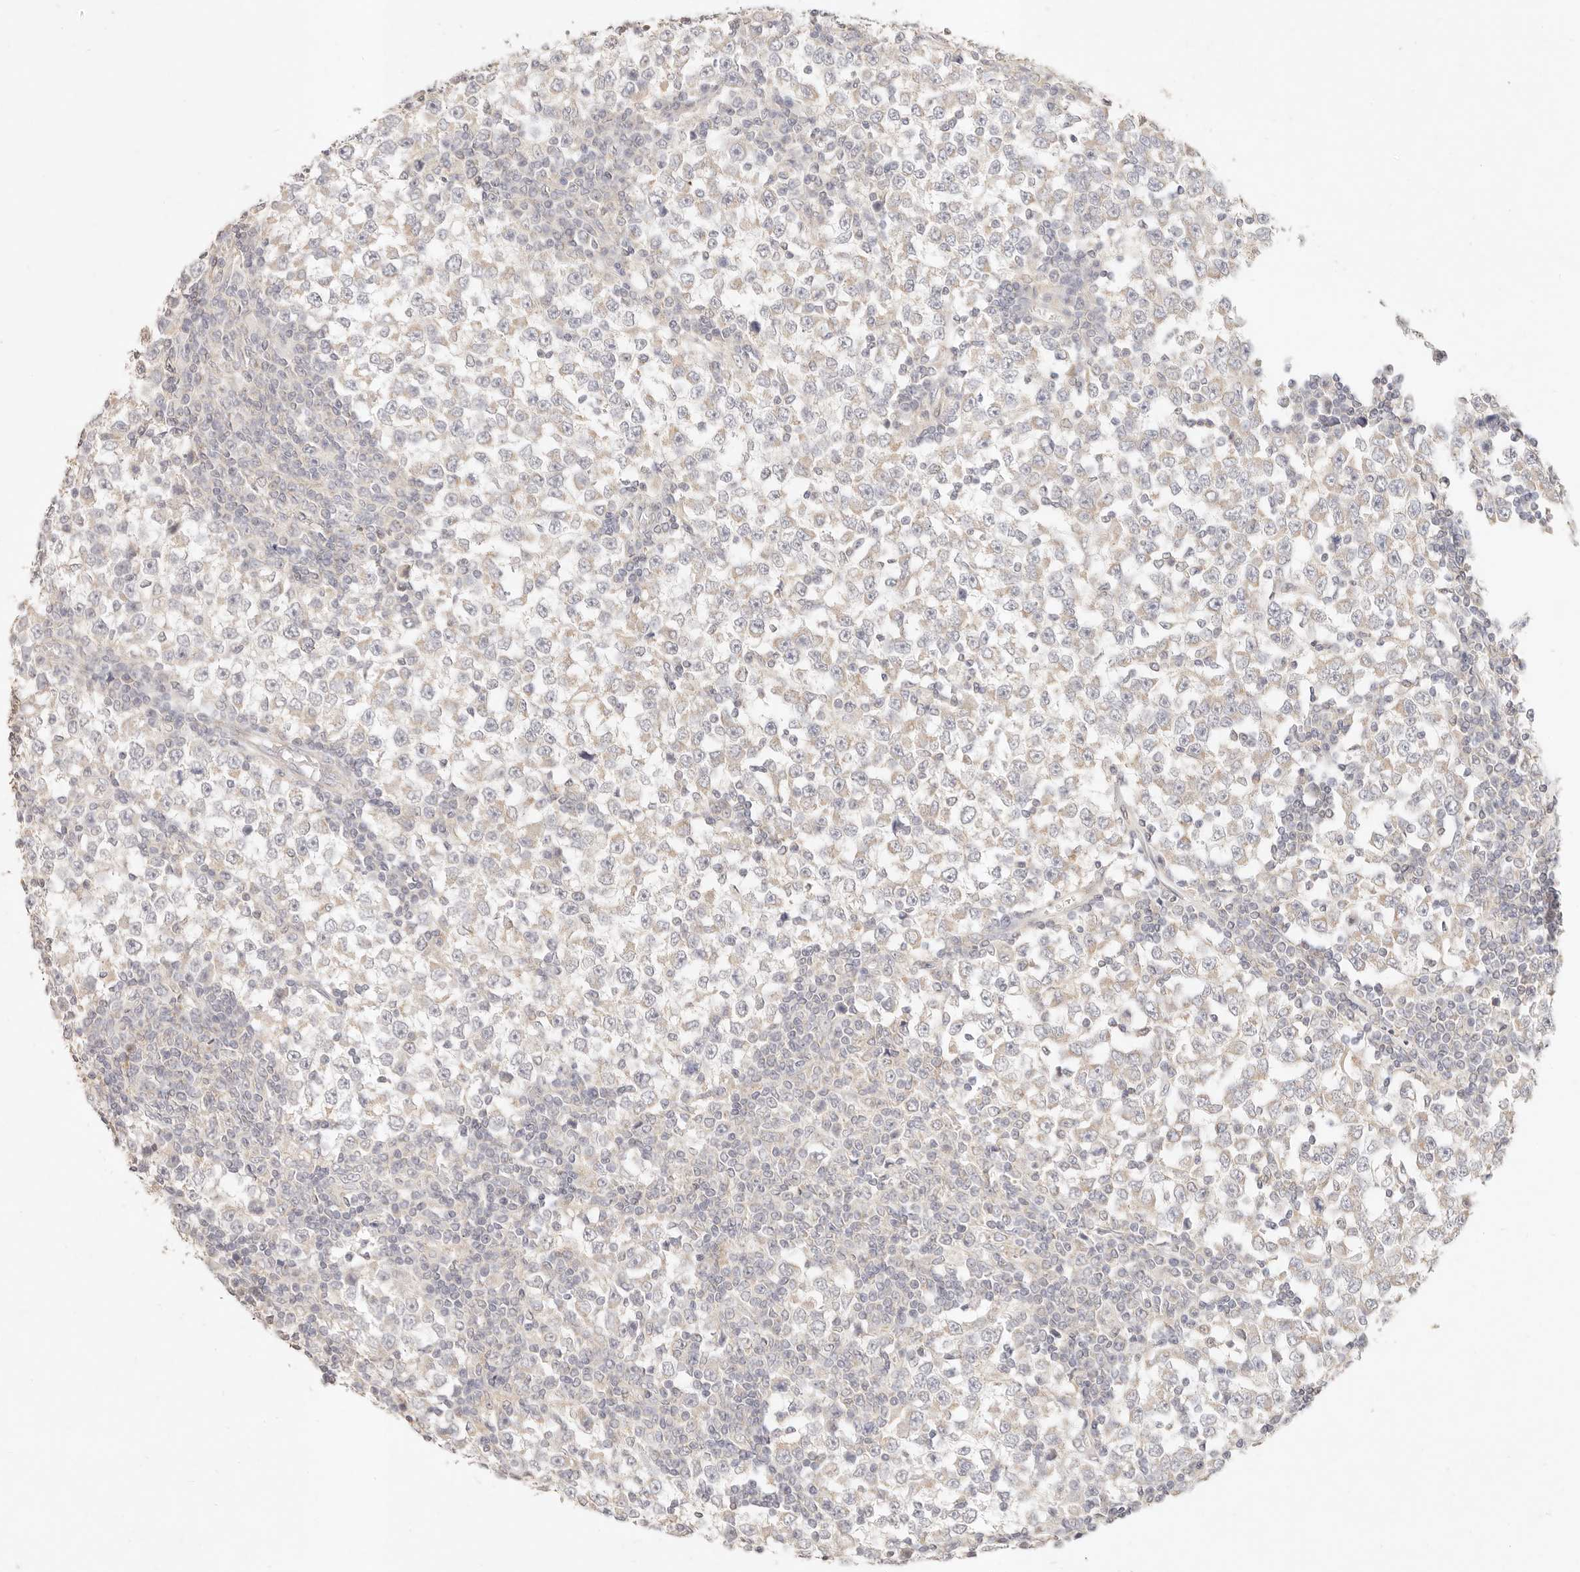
{"staining": {"intensity": "weak", "quantity": "<25%", "location": "cytoplasmic/membranous"}, "tissue": "testis cancer", "cell_type": "Tumor cells", "image_type": "cancer", "snomed": [{"axis": "morphology", "description": "Seminoma, NOS"}, {"axis": "topography", "description": "Testis"}], "caption": "Immunohistochemistry of testis cancer (seminoma) shows no staining in tumor cells.", "gene": "GPR156", "patient": {"sex": "male", "age": 65}}